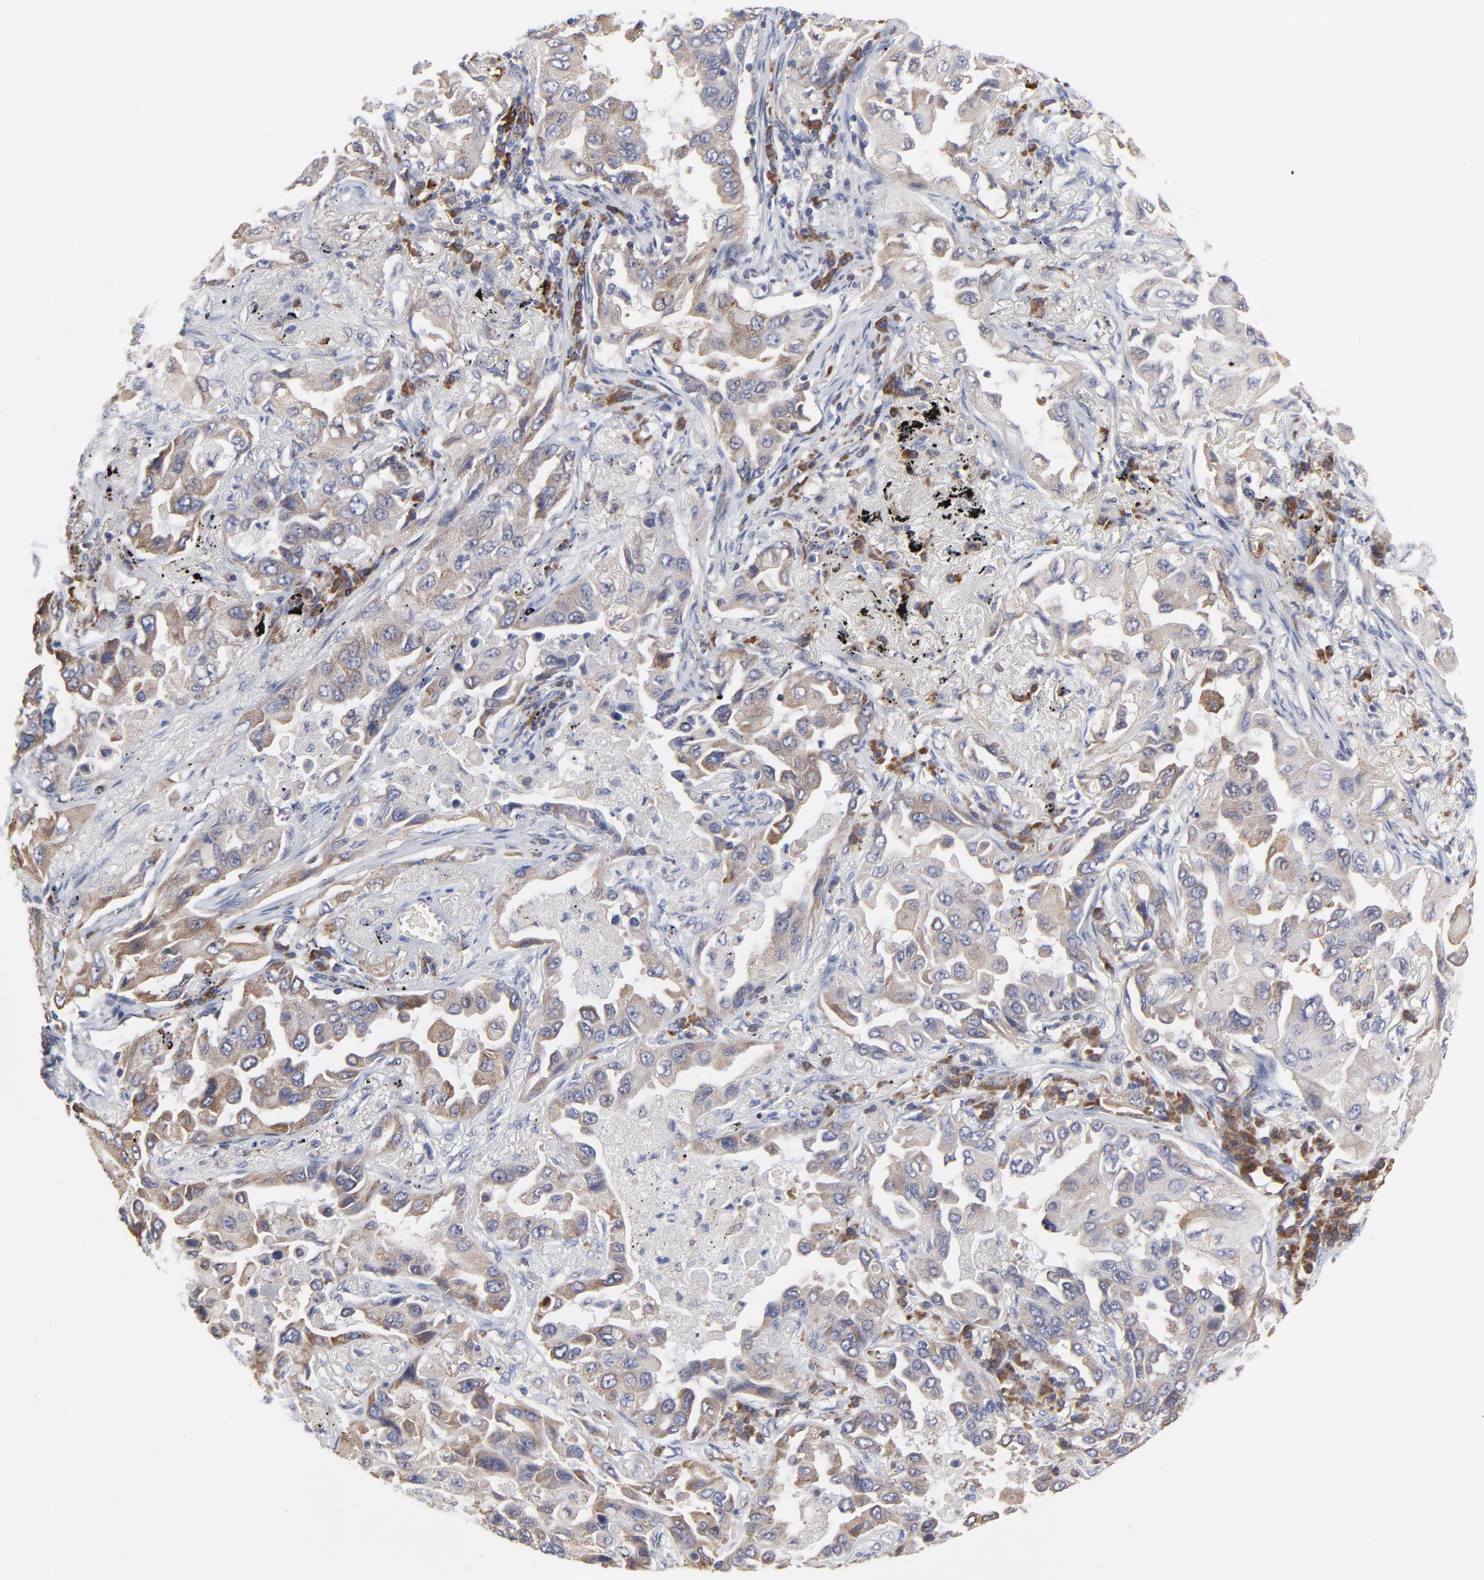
{"staining": {"intensity": "weak", "quantity": ">75%", "location": "cytoplasmic/membranous"}, "tissue": "lung cancer", "cell_type": "Tumor cells", "image_type": "cancer", "snomed": [{"axis": "morphology", "description": "Adenocarcinoma, NOS"}, {"axis": "topography", "description": "Lung"}], "caption": "There is low levels of weak cytoplasmic/membranous staining in tumor cells of lung adenocarcinoma, as demonstrated by immunohistochemical staining (brown color).", "gene": "TRIM22", "patient": {"sex": "female", "age": 65}}